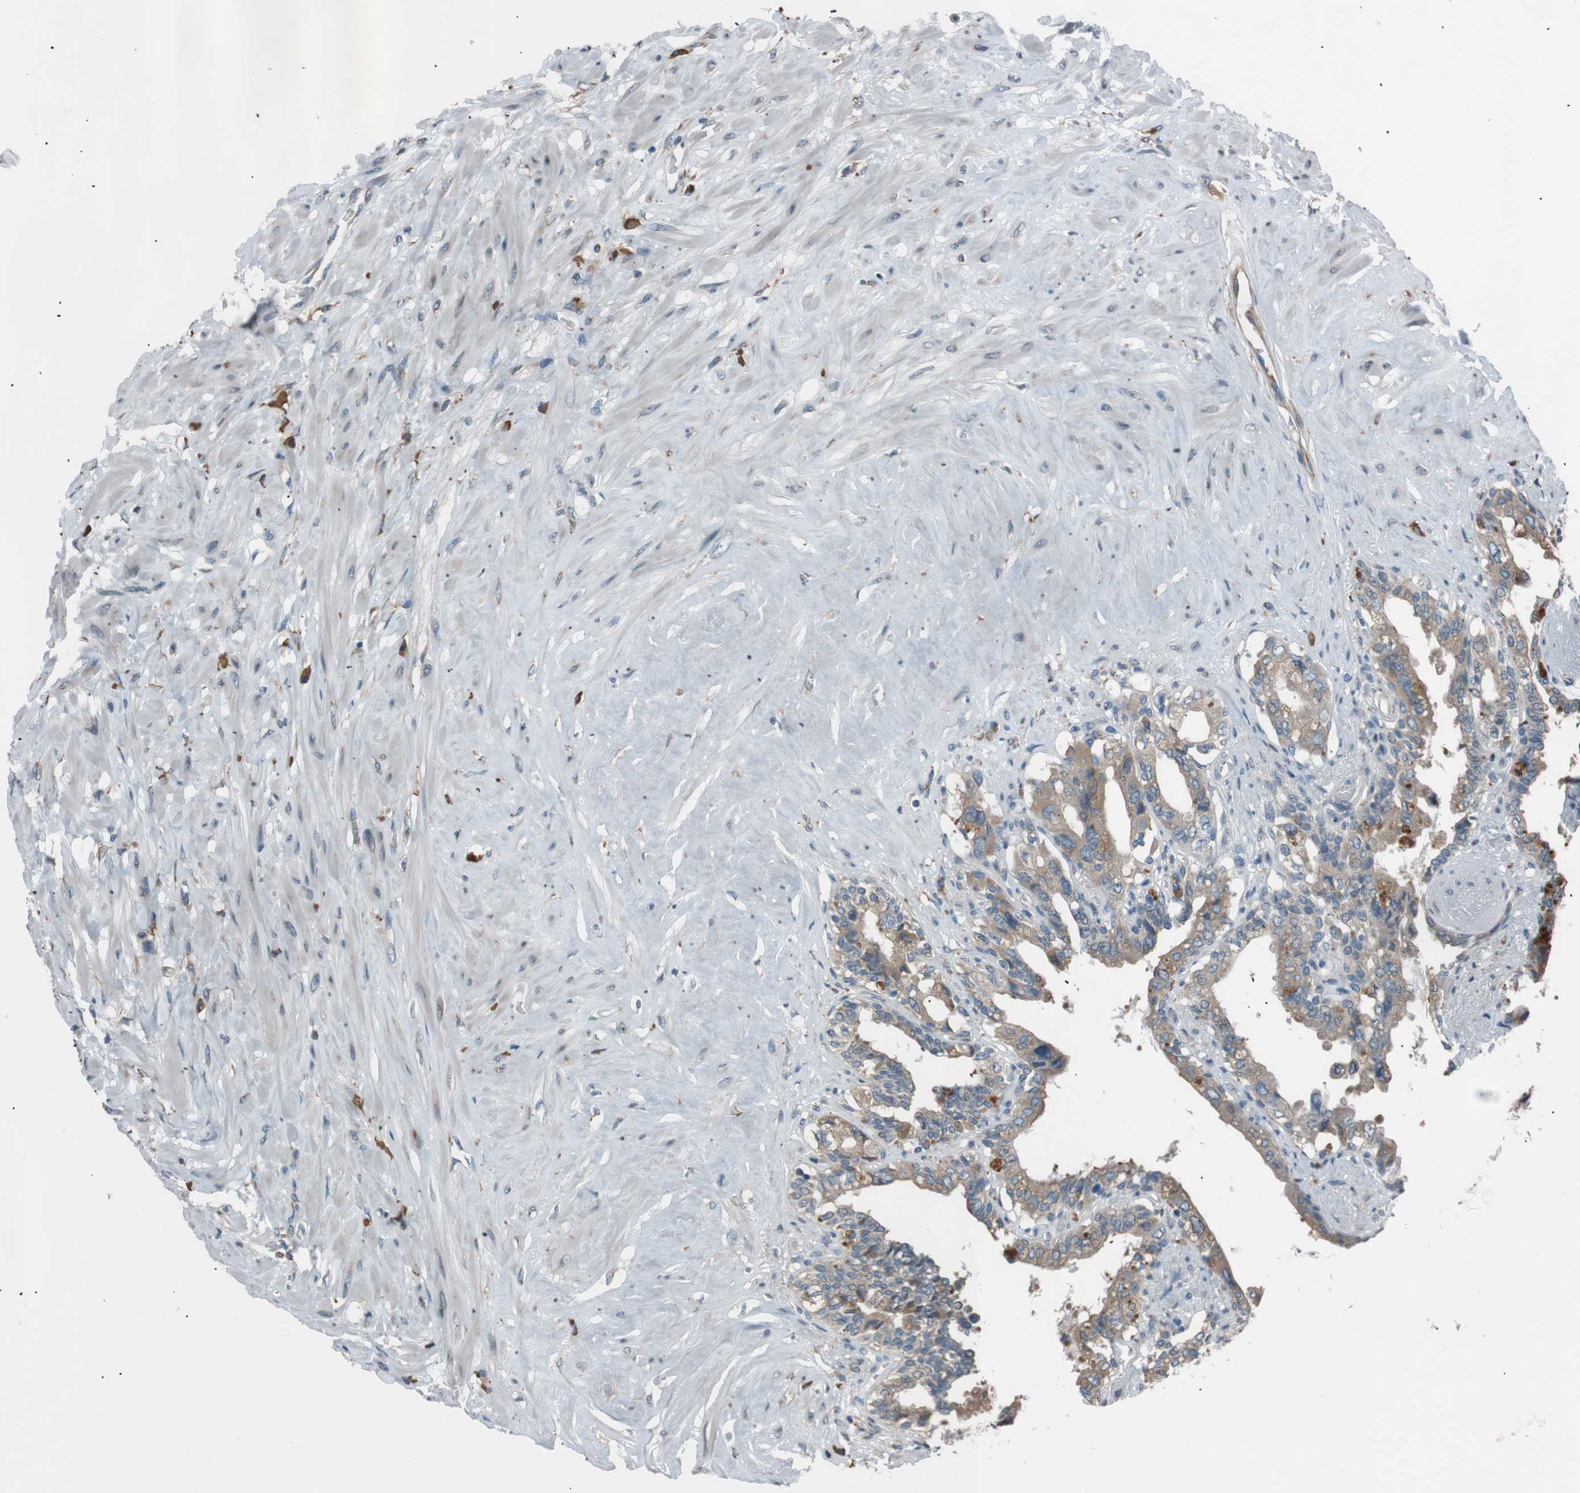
{"staining": {"intensity": "moderate", "quantity": ">75%", "location": "cytoplasmic/membranous"}, "tissue": "seminal vesicle", "cell_type": "Glandular cells", "image_type": "normal", "snomed": [{"axis": "morphology", "description": "Normal tissue, NOS"}, {"axis": "topography", "description": "Seminal veicle"}], "caption": "About >75% of glandular cells in benign seminal vesicle reveal moderate cytoplasmic/membranous protein positivity as visualized by brown immunohistochemical staining.", "gene": "SIGMAR1", "patient": {"sex": "male", "age": 63}}